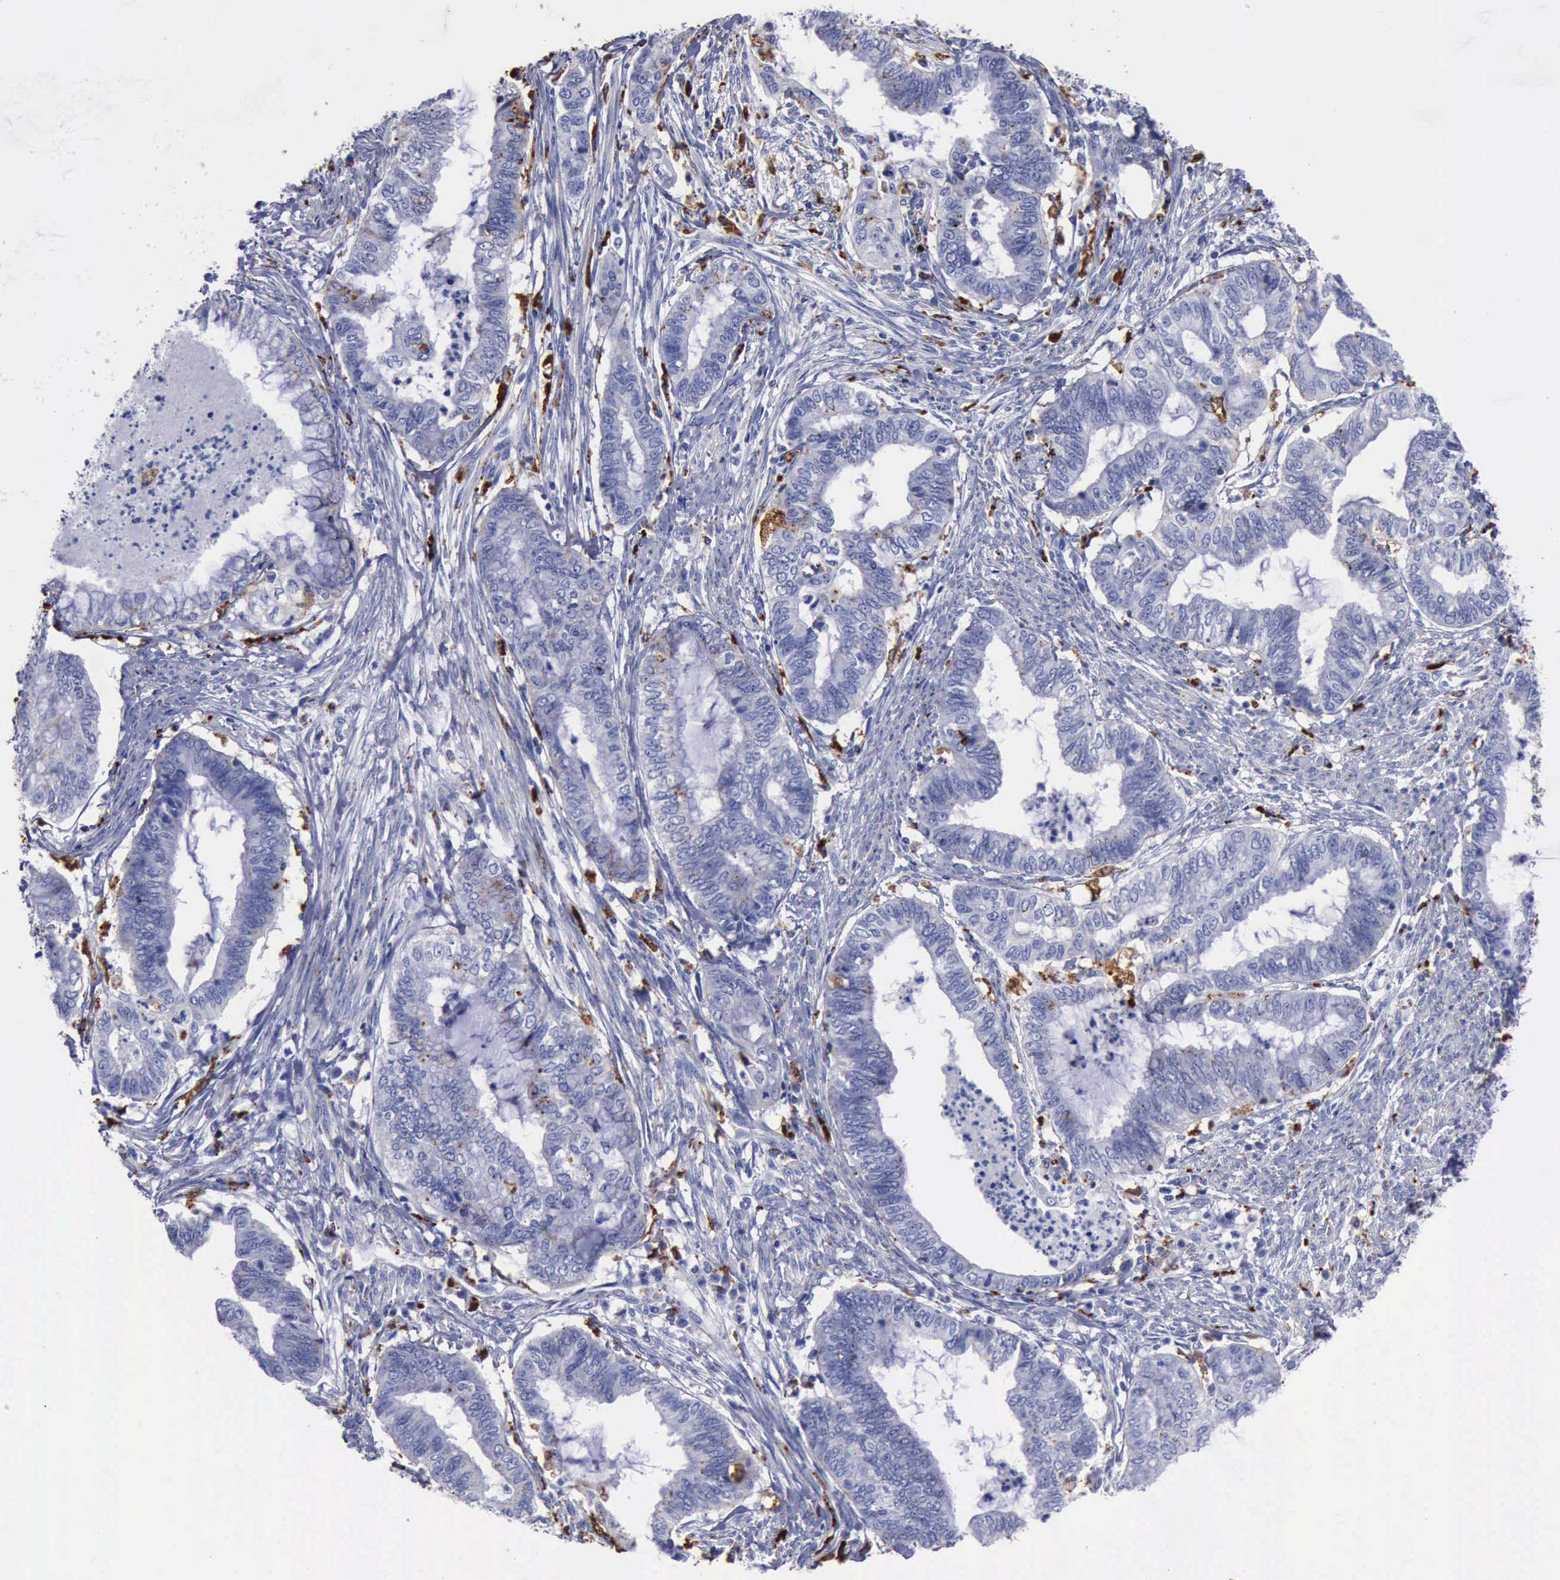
{"staining": {"intensity": "moderate", "quantity": "<25%", "location": "cytoplasmic/membranous"}, "tissue": "endometrial cancer", "cell_type": "Tumor cells", "image_type": "cancer", "snomed": [{"axis": "morphology", "description": "Necrosis, NOS"}, {"axis": "morphology", "description": "Adenocarcinoma, NOS"}, {"axis": "topography", "description": "Endometrium"}], "caption": "Tumor cells exhibit low levels of moderate cytoplasmic/membranous expression in about <25% of cells in endometrial cancer (adenocarcinoma).", "gene": "CTSD", "patient": {"sex": "female", "age": 79}}